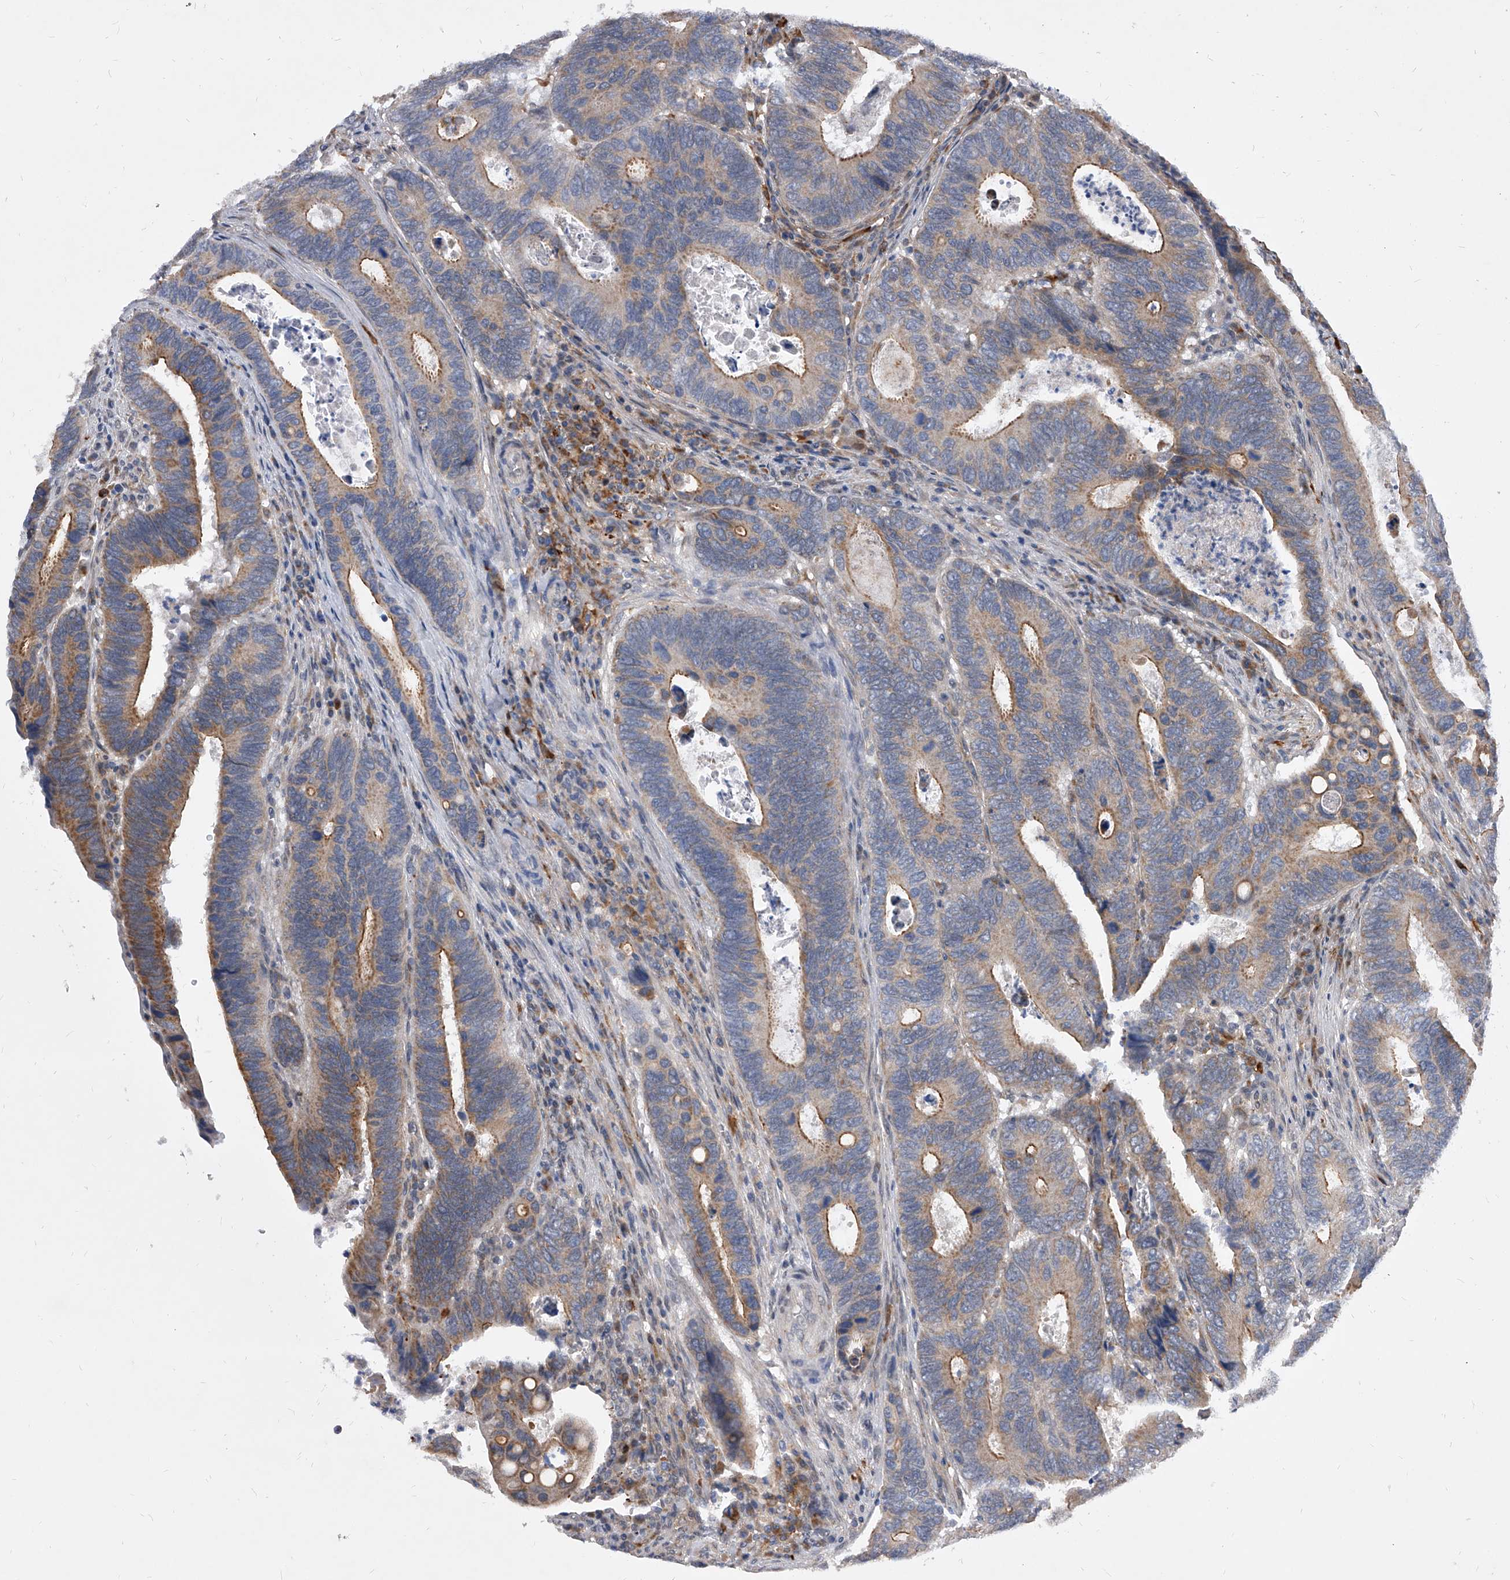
{"staining": {"intensity": "moderate", "quantity": ">75%", "location": "cytoplasmic/membranous"}, "tissue": "colorectal cancer", "cell_type": "Tumor cells", "image_type": "cancer", "snomed": [{"axis": "morphology", "description": "Adenocarcinoma, NOS"}, {"axis": "topography", "description": "Colon"}], "caption": "A medium amount of moderate cytoplasmic/membranous positivity is seen in about >75% of tumor cells in colorectal cancer tissue.", "gene": "SOBP", "patient": {"sex": "male", "age": 72}}